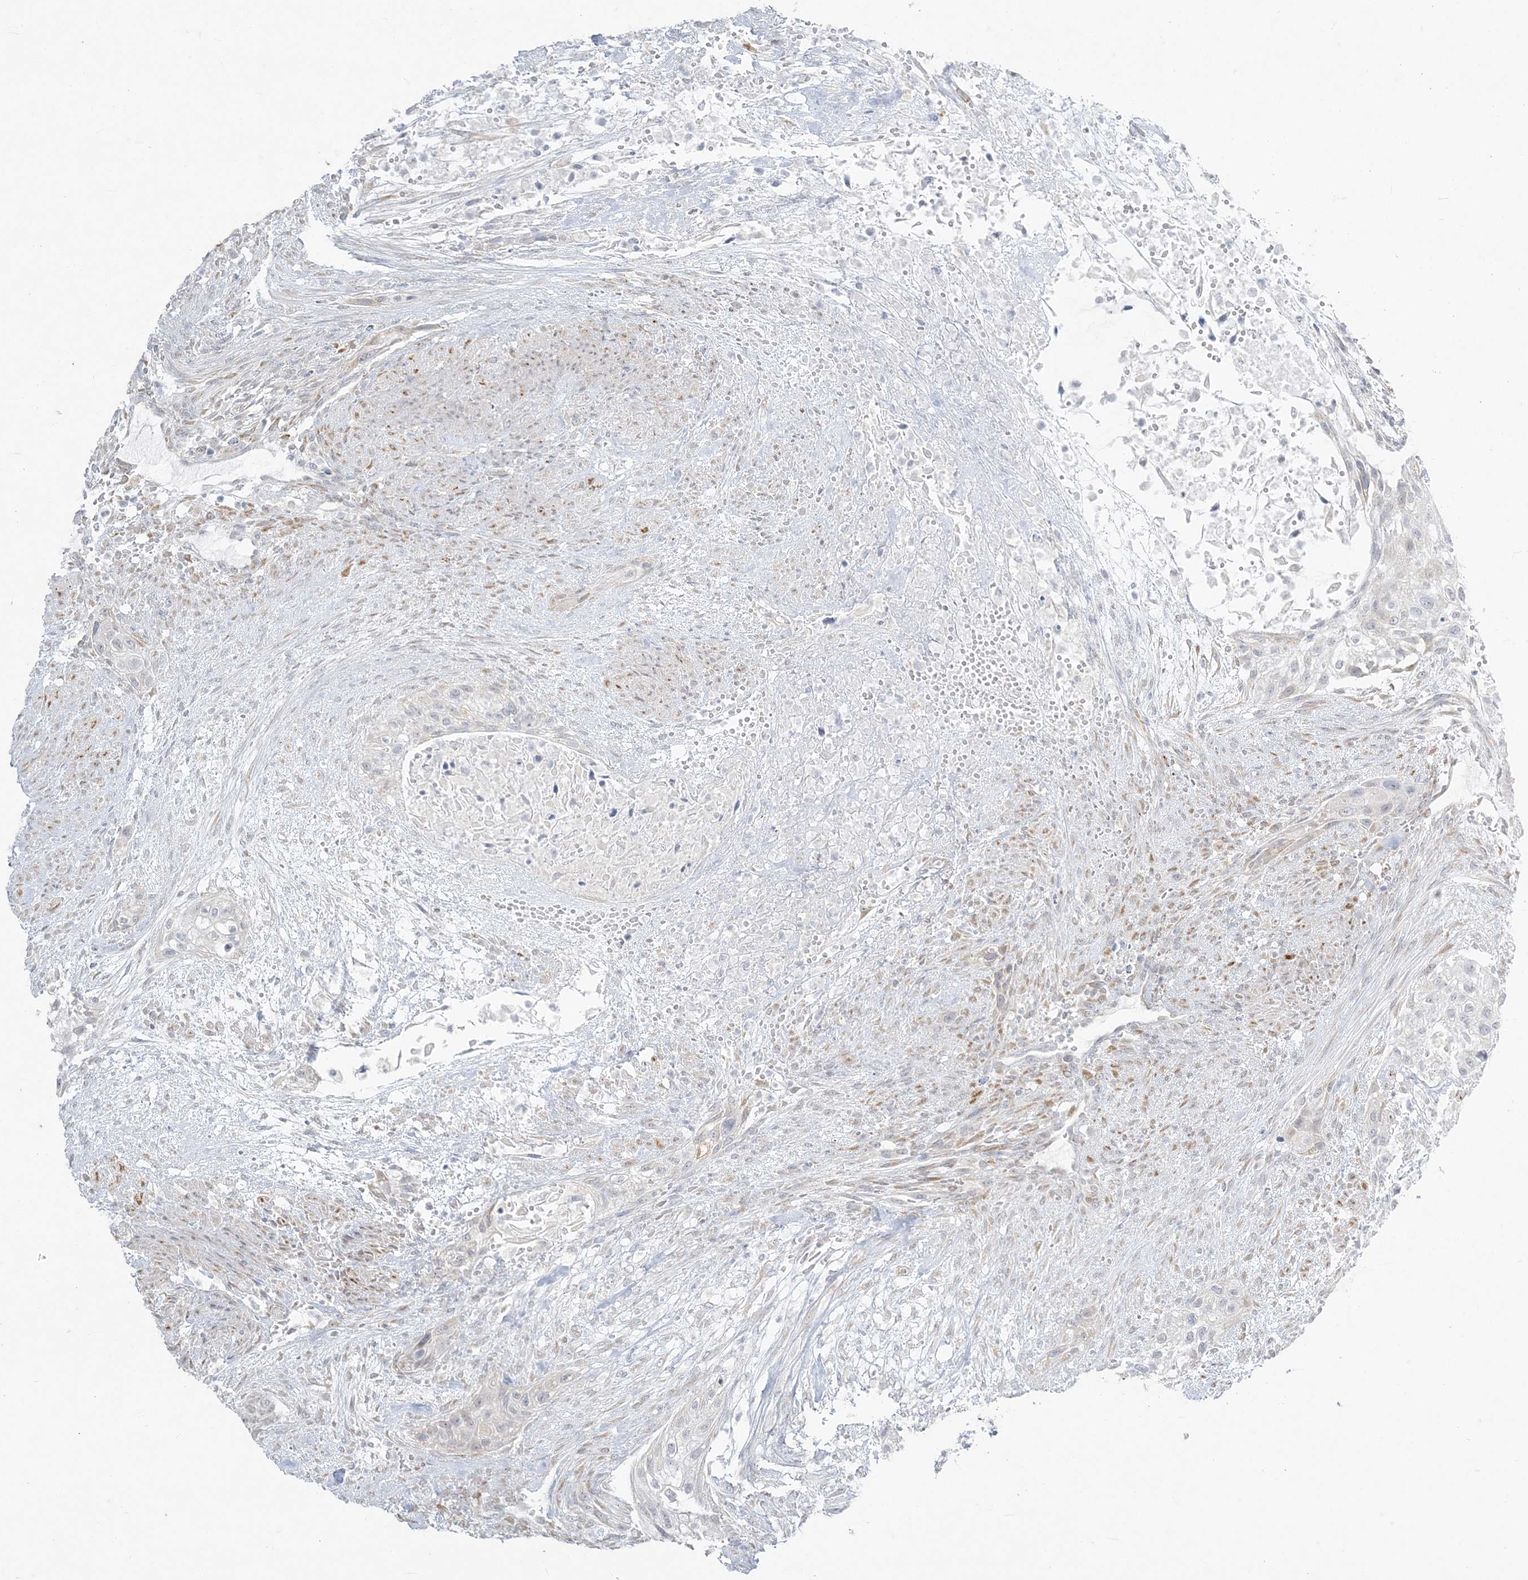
{"staining": {"intensity": "negative", "quantity": "none", "location": "none"}, "tissue": "urothelial cancer", "cell_type": "Tumor cells", "image_type": "cancer", "snomed": [{"axis": "morphology", "description": "Urothelial carcinoma, High grade"}, {"axis": "topography", "description": "Urinary bladder"}], "caption": "IHC image of high-grade urothelial carcinoma stained for a protein (brown), which reveals no positivity in tumor cells. (DAB (3,3'-diaminobenzidine) IHC with hematoxylin counter stain).", "gene": "ZC3H6", "patient": {"sex": "male", "age": 35}}